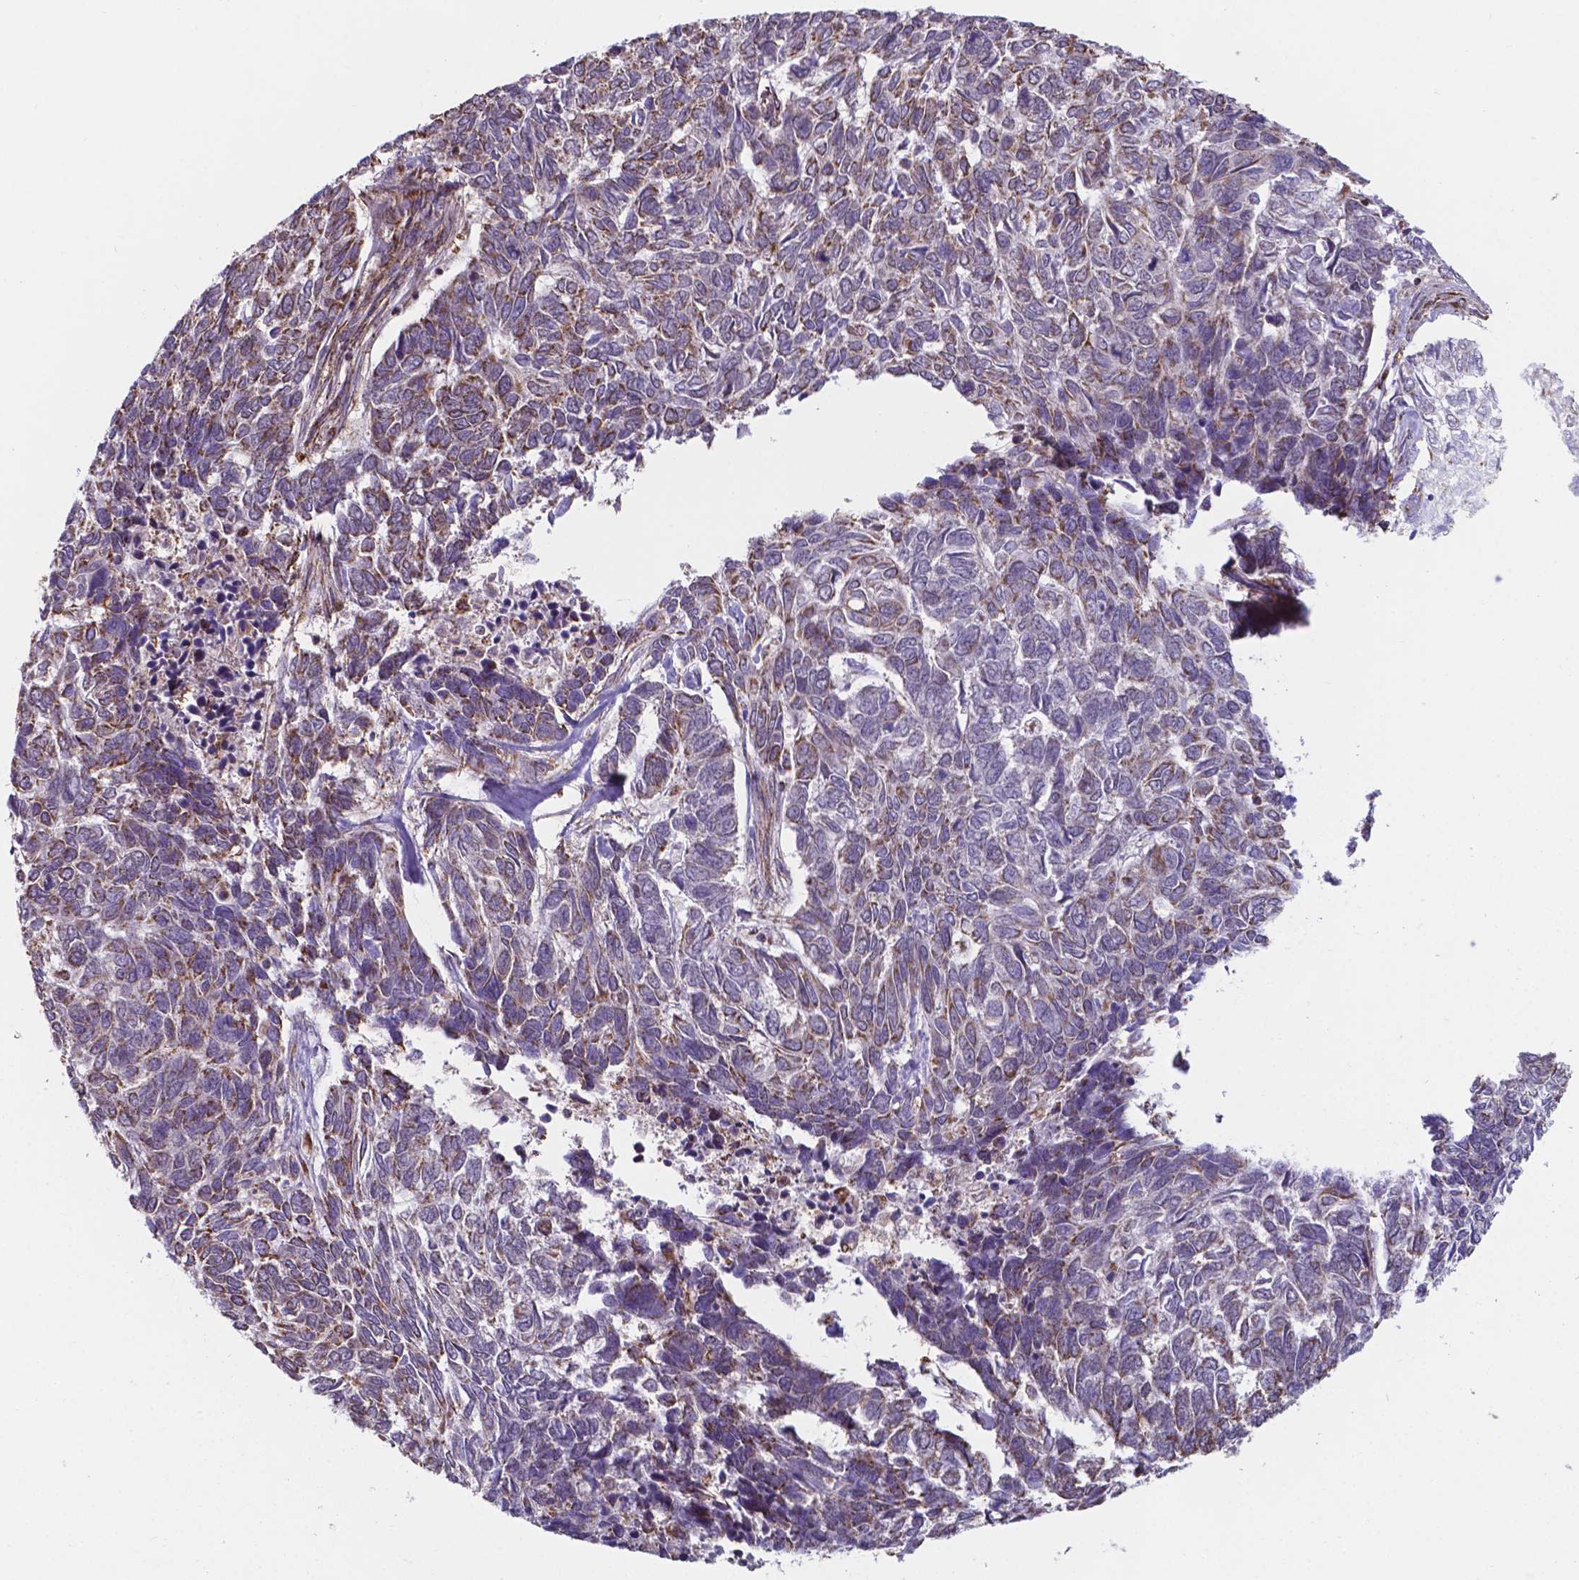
{"staining": {"intensity": "weak", "quantity": "25%-75%", "location": "cytoplasmic/membranous"}, "tissue": "skin cancer", "cell_type": "Tumor cells", "image_type": "cancer", "snomed": [{"axis": "morphology", "description": "Basal cell carcinoma"}, {"axis": "topography", "description": "Skin"}], "caption": "An IHC histopathology image of neoplastic tissue is shown. Protein staining in brown highlights weak cytoplasmic/membranous positivity in skin cancer within tumor cells.", "gene": "FAM114A1", "patient": {"sex": "female", "age": 65}}